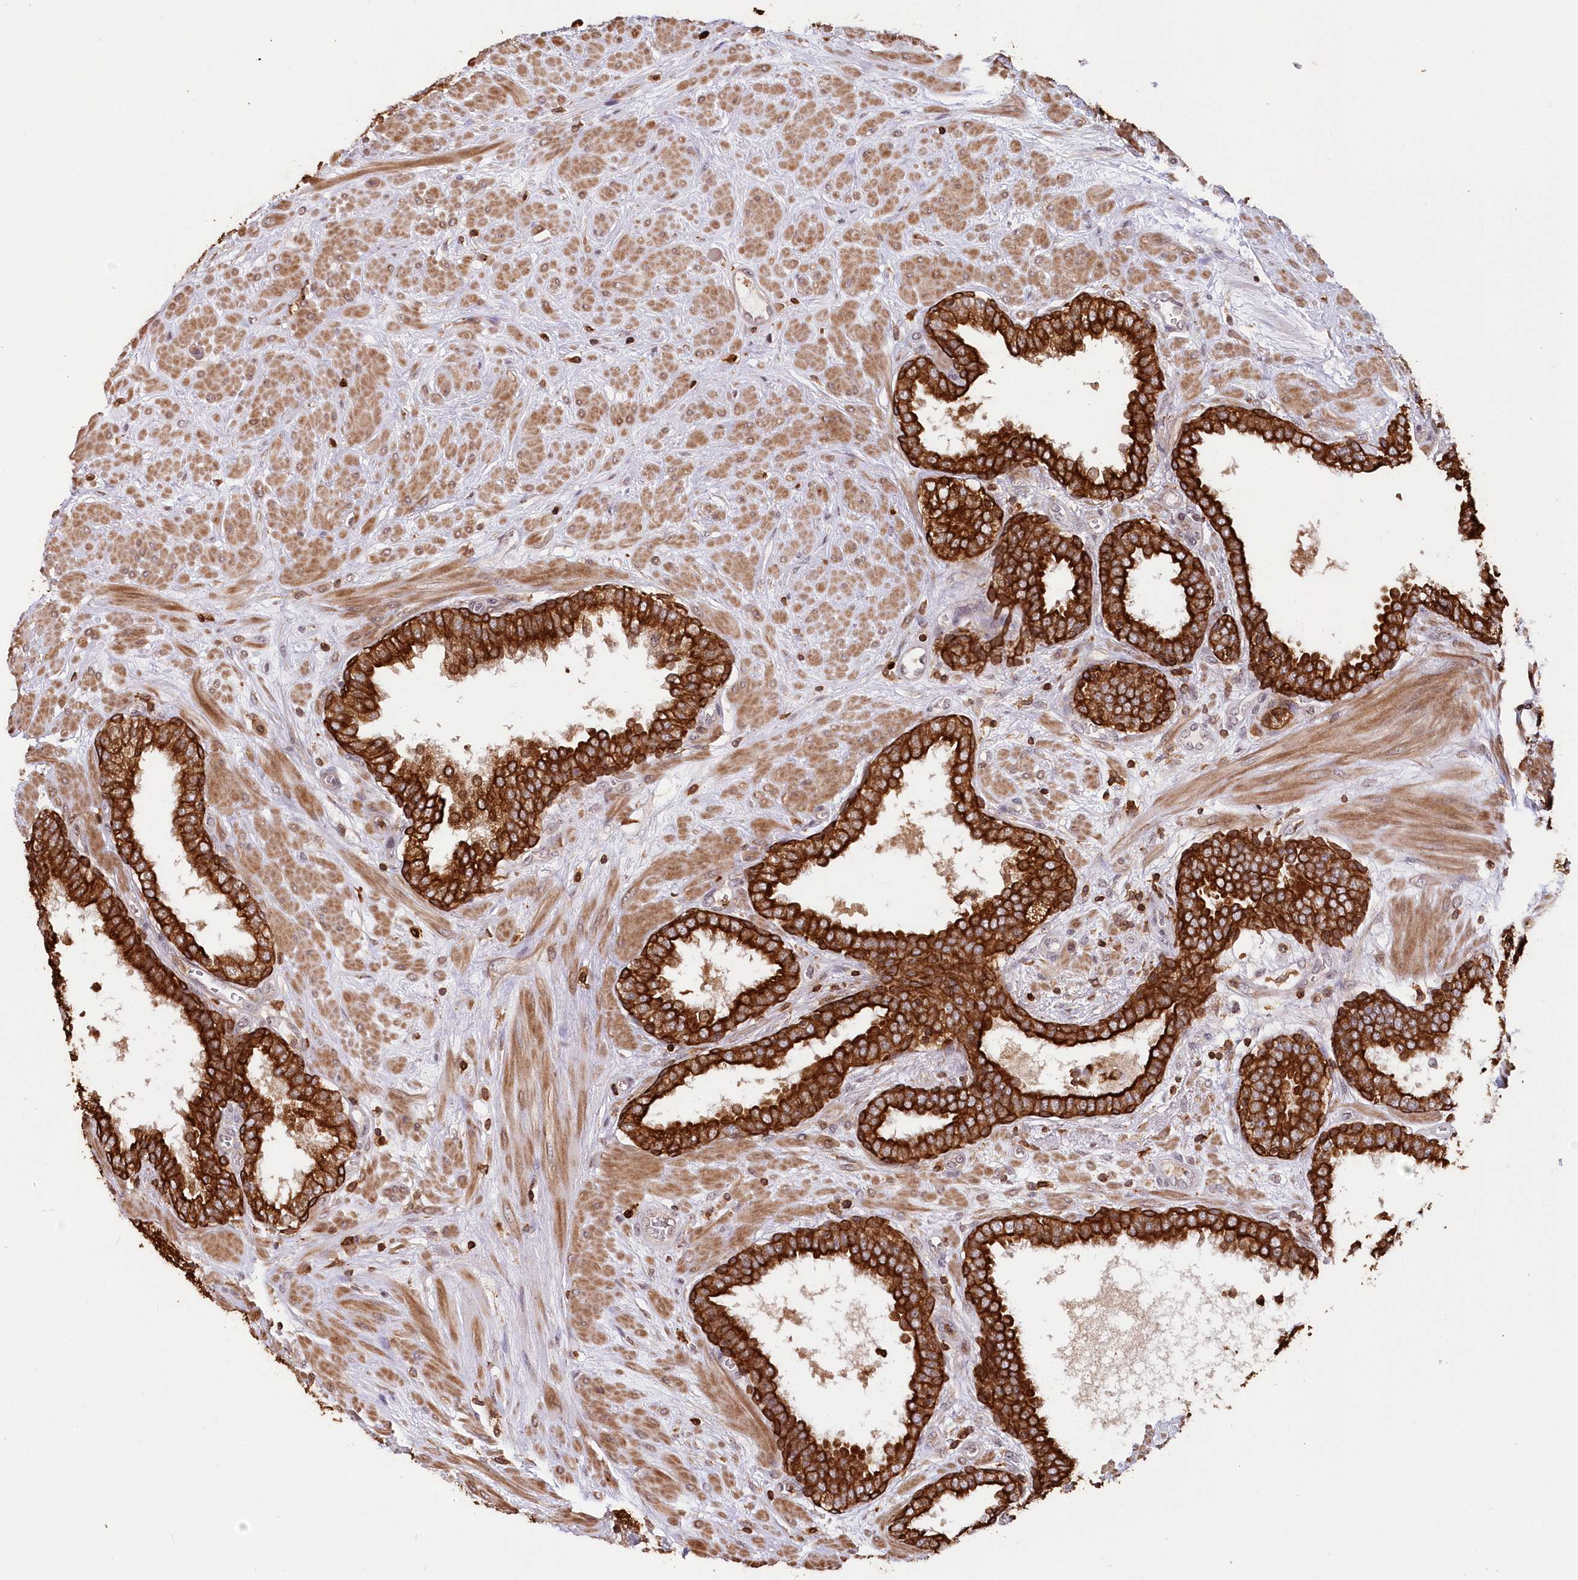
{"staining": {"intensity": "strong", "quantity": ">75%", "location": "cytoplasmic/membranous"}, "tissue": "prostate", "cell_type": "Glandular cells", "image_type": "normal", "snomed": [{"axis": "morphology", "description": "Normal tissue, NOS"}, {"axis": "topography", "description": "Prostate"}], "caption": "Glandular cells display strong cytoplasmic/membranous positivity in about >75% of cells in unremarkable prostate. Immunohistochemistry stains the protein in brown and the nuclei are stained blue.", "gene": "SNED1", "patient": {"sex": "male", "age": 51}}